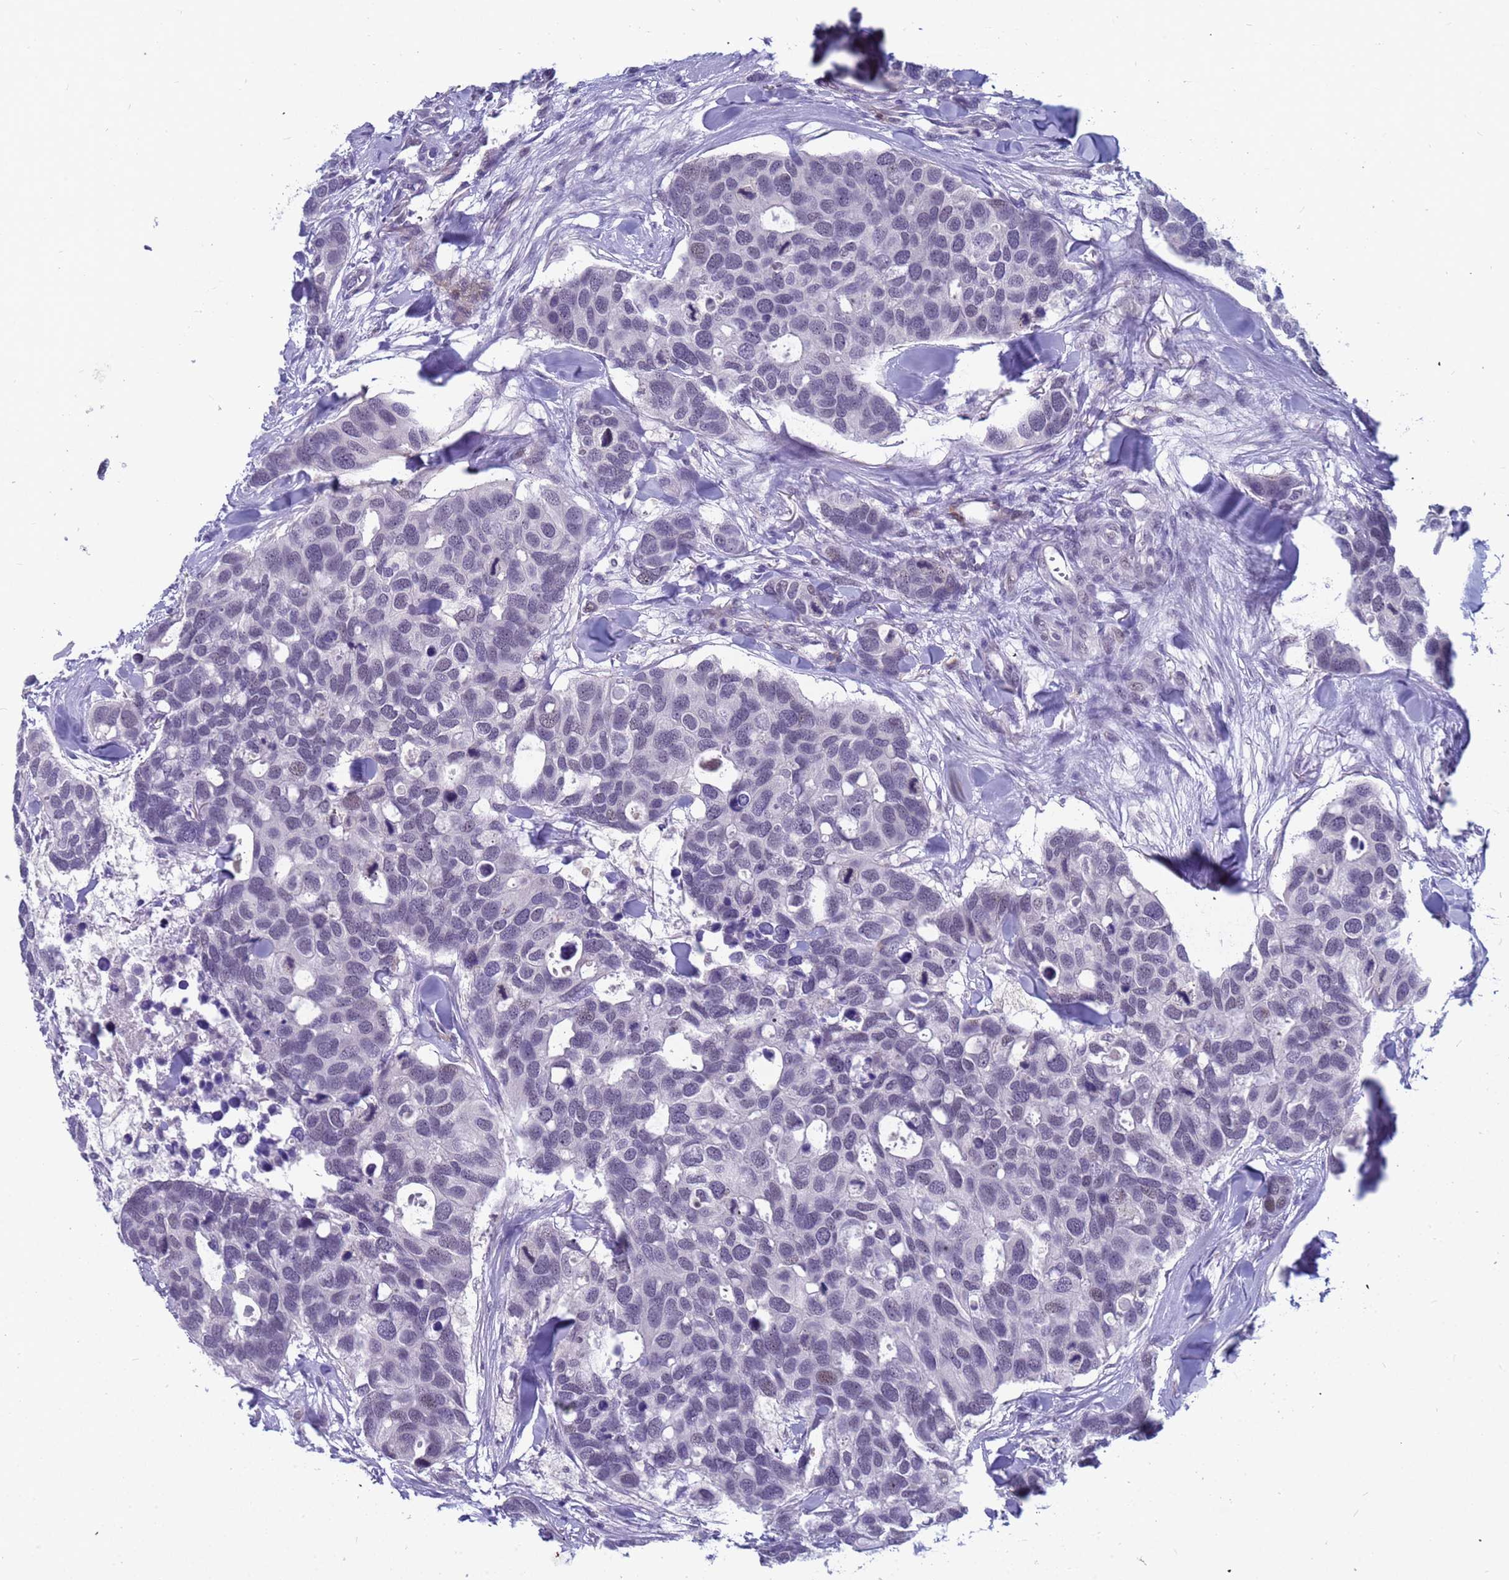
{"staining": {"intensity": "negative", "quantity": "none", "location": "none"}, "tissue": "breast cancer", "cell_type": "Tumor cells", "image_type": "cancer", "snomed": [{"axis": "morphology", "description": "Duct carcinoma"}, {"axis": "topography", "description": "Breast"}], "caption": "Image shows no significant protein positivity in tumor cells of breast cancer (infiltrating ductal carcinoma).", "gene": "CXorf65", "patient": {"sex": "female", "age": 83}}